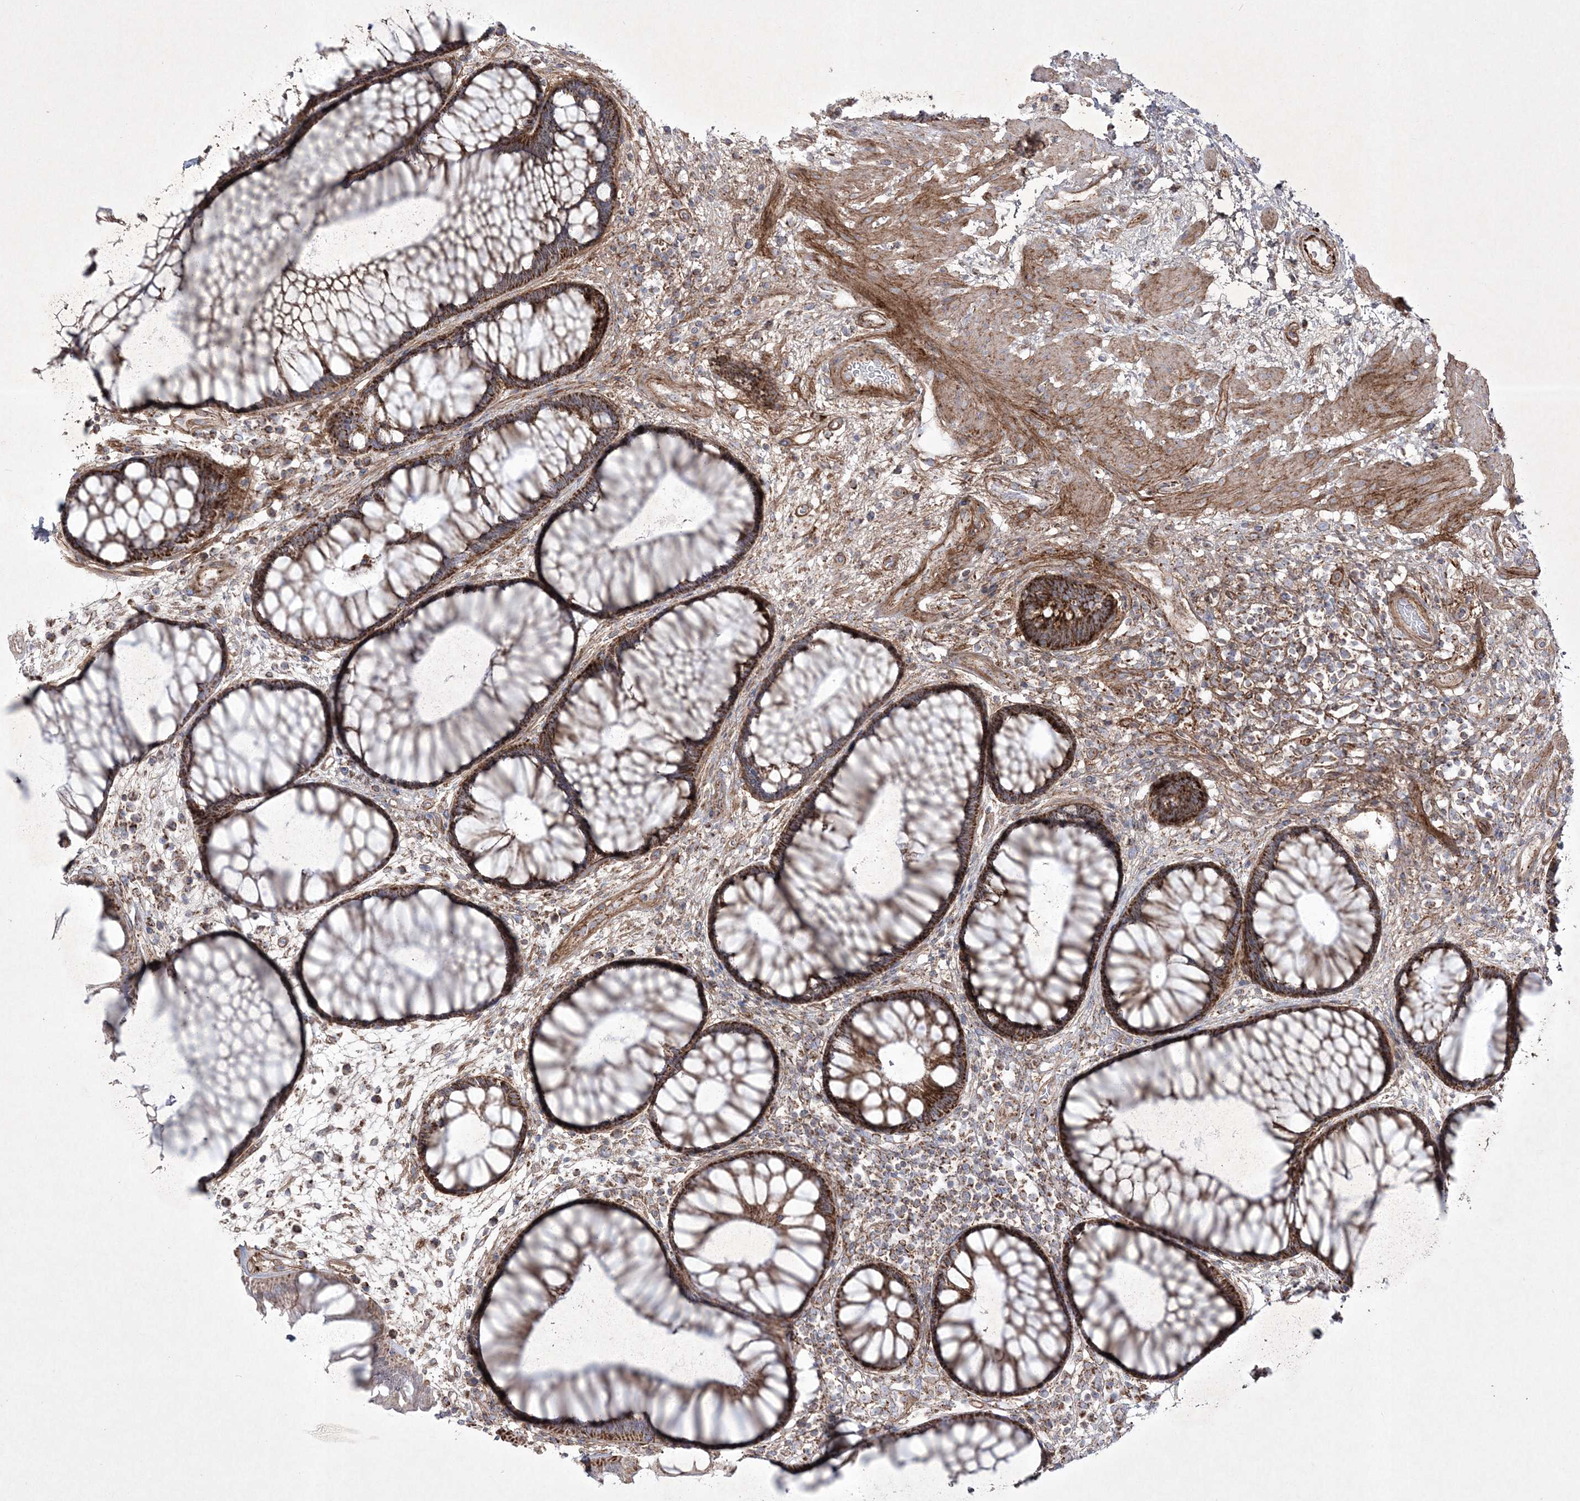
{"staining": {"intensity": "strong", "quantity": ">75%", "location": "cytoplasmic/membranous"}, "tissue": "rectum", "cell_type": "Glandular cells", "image_type": "normal", "snomed": [{"axis": "morphology", "description": "Normal tissue, NOS"}, {"axis": "topography", "description": "Rectum"}], "caption": "A histopathology image of rectum stained for a protein demonstrates strong cytoplasmic/membranous brown staining in glandular cells. The staining was performed using DAB (3,3'-diaminobenzidine), with brown indicating positive protein expression. Nuclei are stained blue with hematoxylin.", "gene": "RICTOR", "patient": {"sex": "male", "age": 51}}